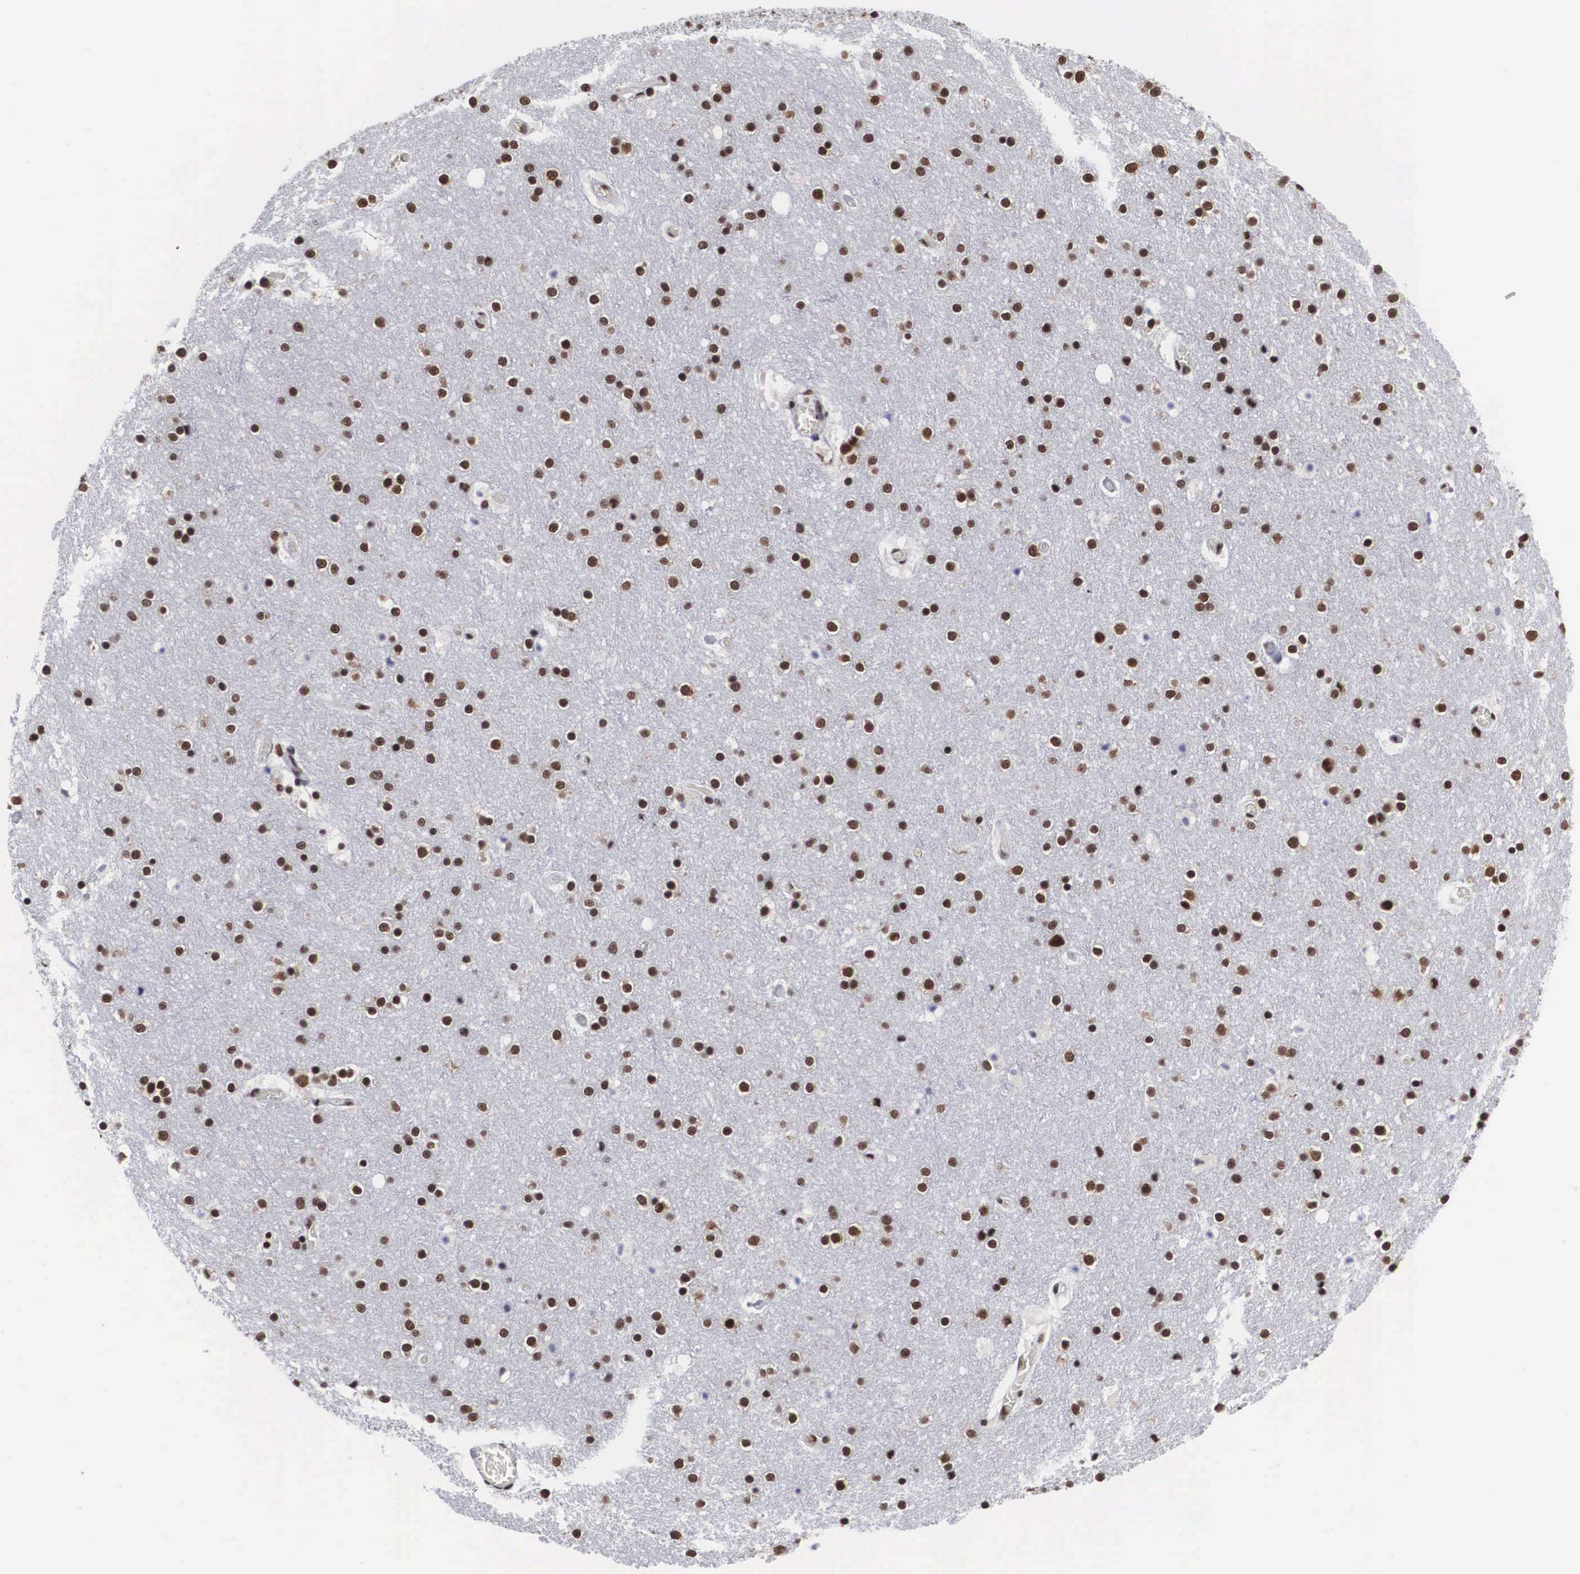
{"staining": {"intensity": "moderate", "quantity": ">75%", "location": "nuclear"}, "tissue": "cerebral cortex", "cell_type": "Endothelial cells", "image_type": "normal", "snomed": [{"axis": "morphology", "description": "Normal tissue, NOS"}, {"axis": "topography", "description": "Cerebral cortex"}], "caption": "Benign cerebral cortex was stained to show a protein in brown. There is medium levels of moderate nuclear staining in about >75% of endothelial cells. The protein is shown in brown color, while the nuclei are stained blue.", "gene": "ACIN1", "patient": {"sex": "female", "age": 54}}